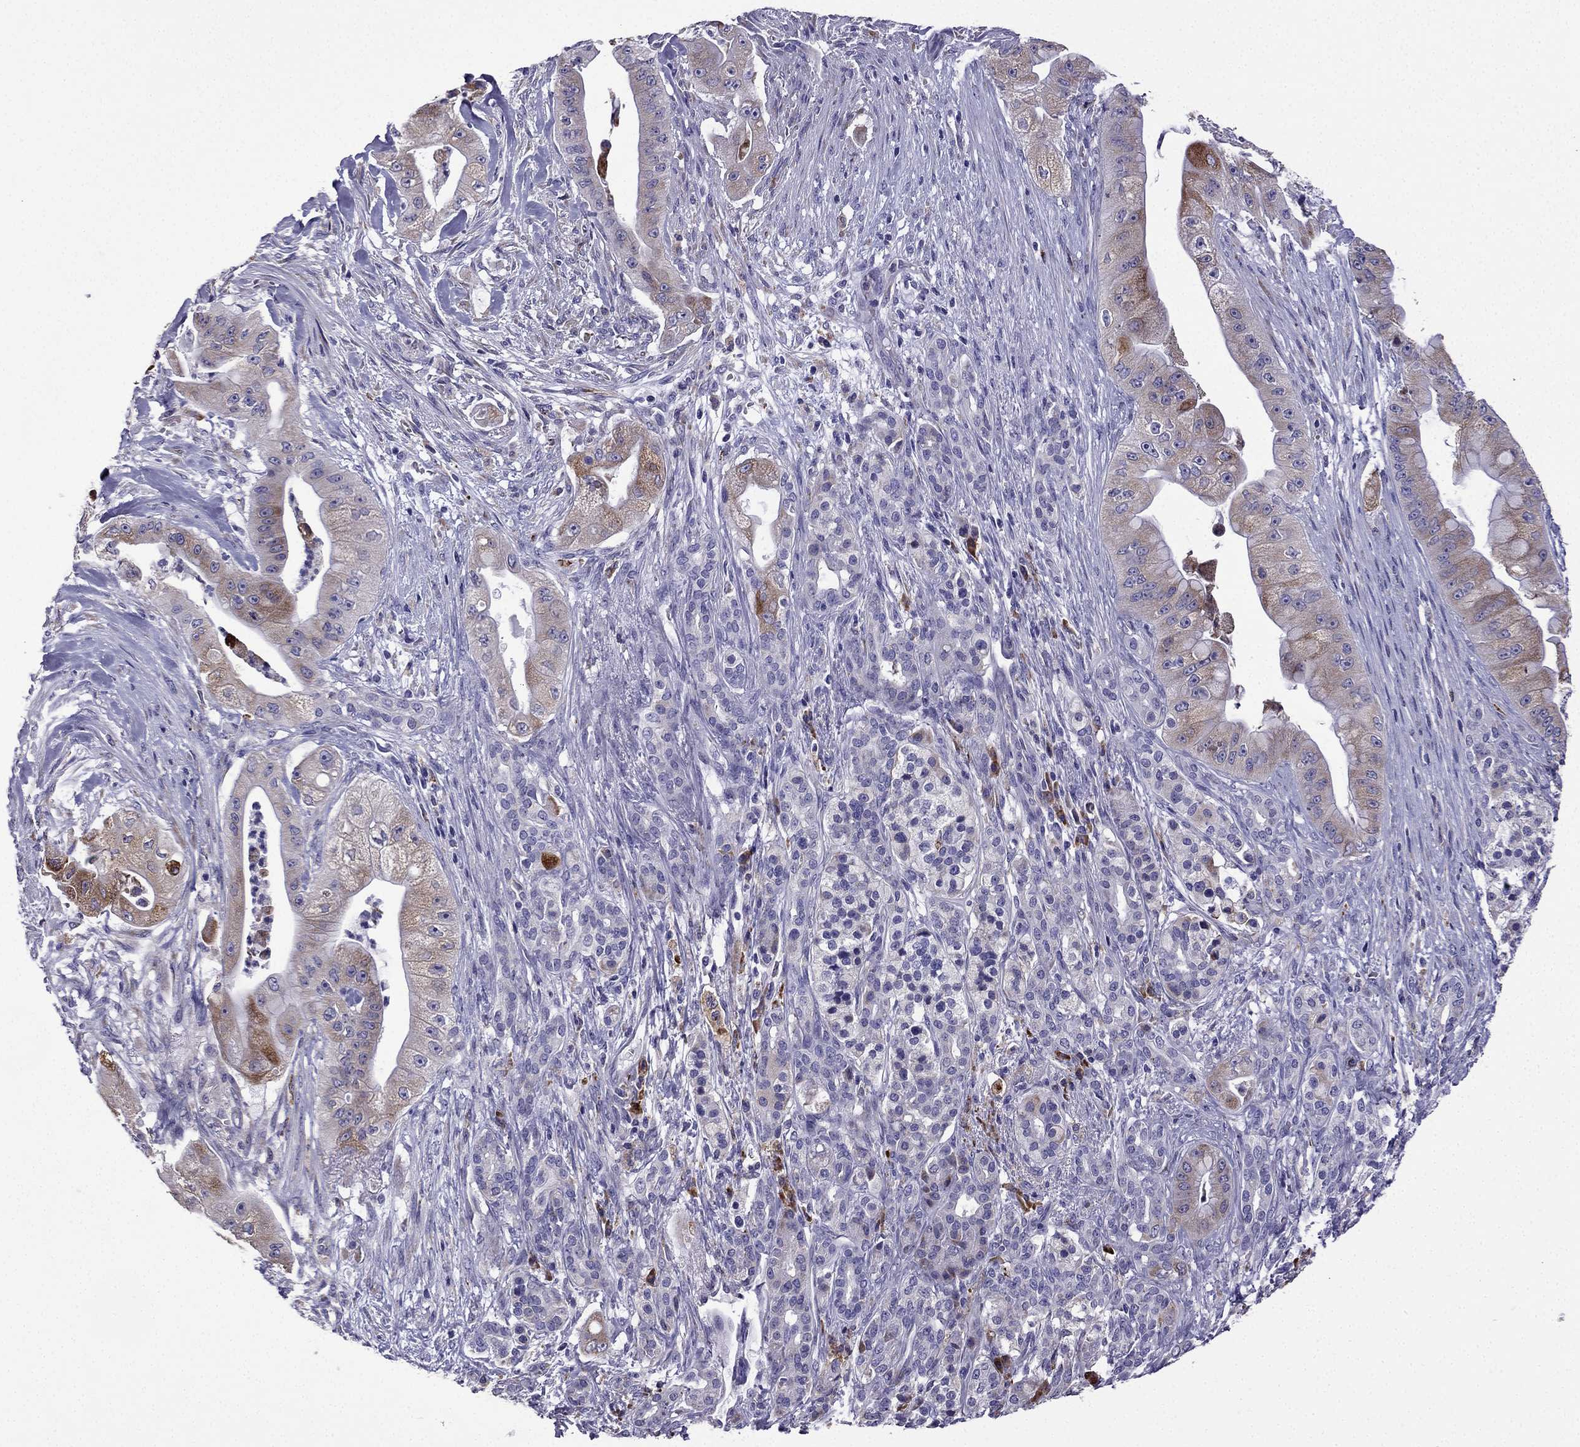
{"staining": {"intensity": "moderate", "quantity": "<25%", "location": "cytoplasmic/membranous"}, "tissue": "pancreatic cancer", "cell_type": "Tumor cells", "image_type": "cancer", "snomed": [{"axis": "morphology", "description": "Normal tissue, NOS"}, {"axis": "morphology", "description": "Inflammation, NOS"}, {"axis": "morphology", "description": "Adenocarcinoma, NOS"}, {"axis": "topography", "description": "Pancreas"}], "caption": "A brown stain shows moderate cytoplasmic/membranous expression of a protein in human adenocarcinoma (pancreatic) tumor cells. The protein of interest is shown in brown color, while the nuclei are stained blue.", "gene": "TSSK4", "patient": {"sex": "male", "age": 57}}